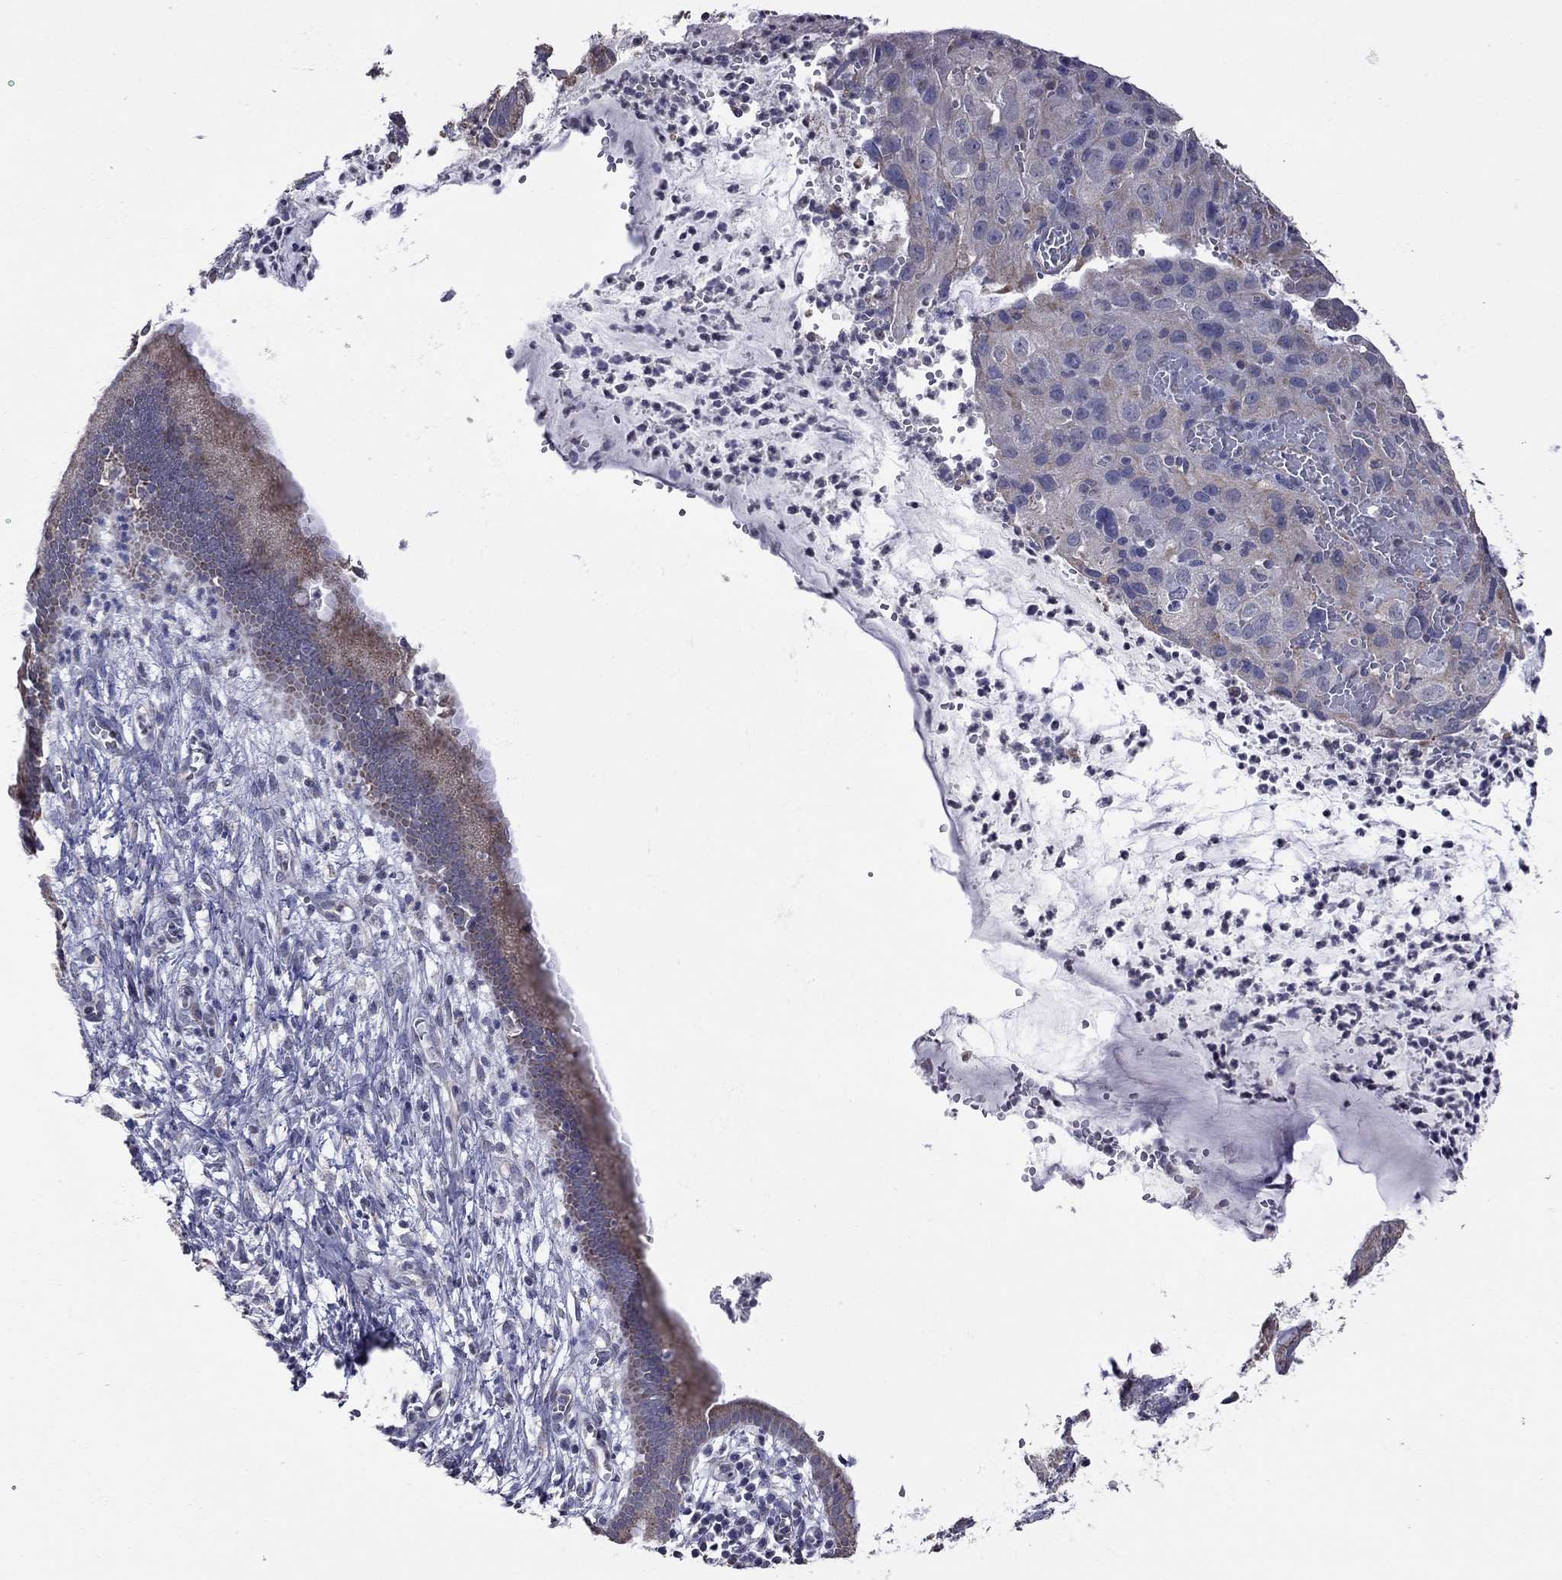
{"staining": {"intensity": "negative", "quantity": "none", "location": "none"}, "tissue": "cervical cancer", "cell_type": "Tumor cells", "image_type": "cancer", "snomed": [{"axis": "morphology", "description": "Squamous cell carcinoma, NOS"}, {"axis": "topography", "description": "Cervix"}], "caption": "Immunohistochemistry of cervical cancer demonstrates no positivity in tumor cells.", "gene": "NDUFB1", "patient": {"sex": "female", "age": 32}}